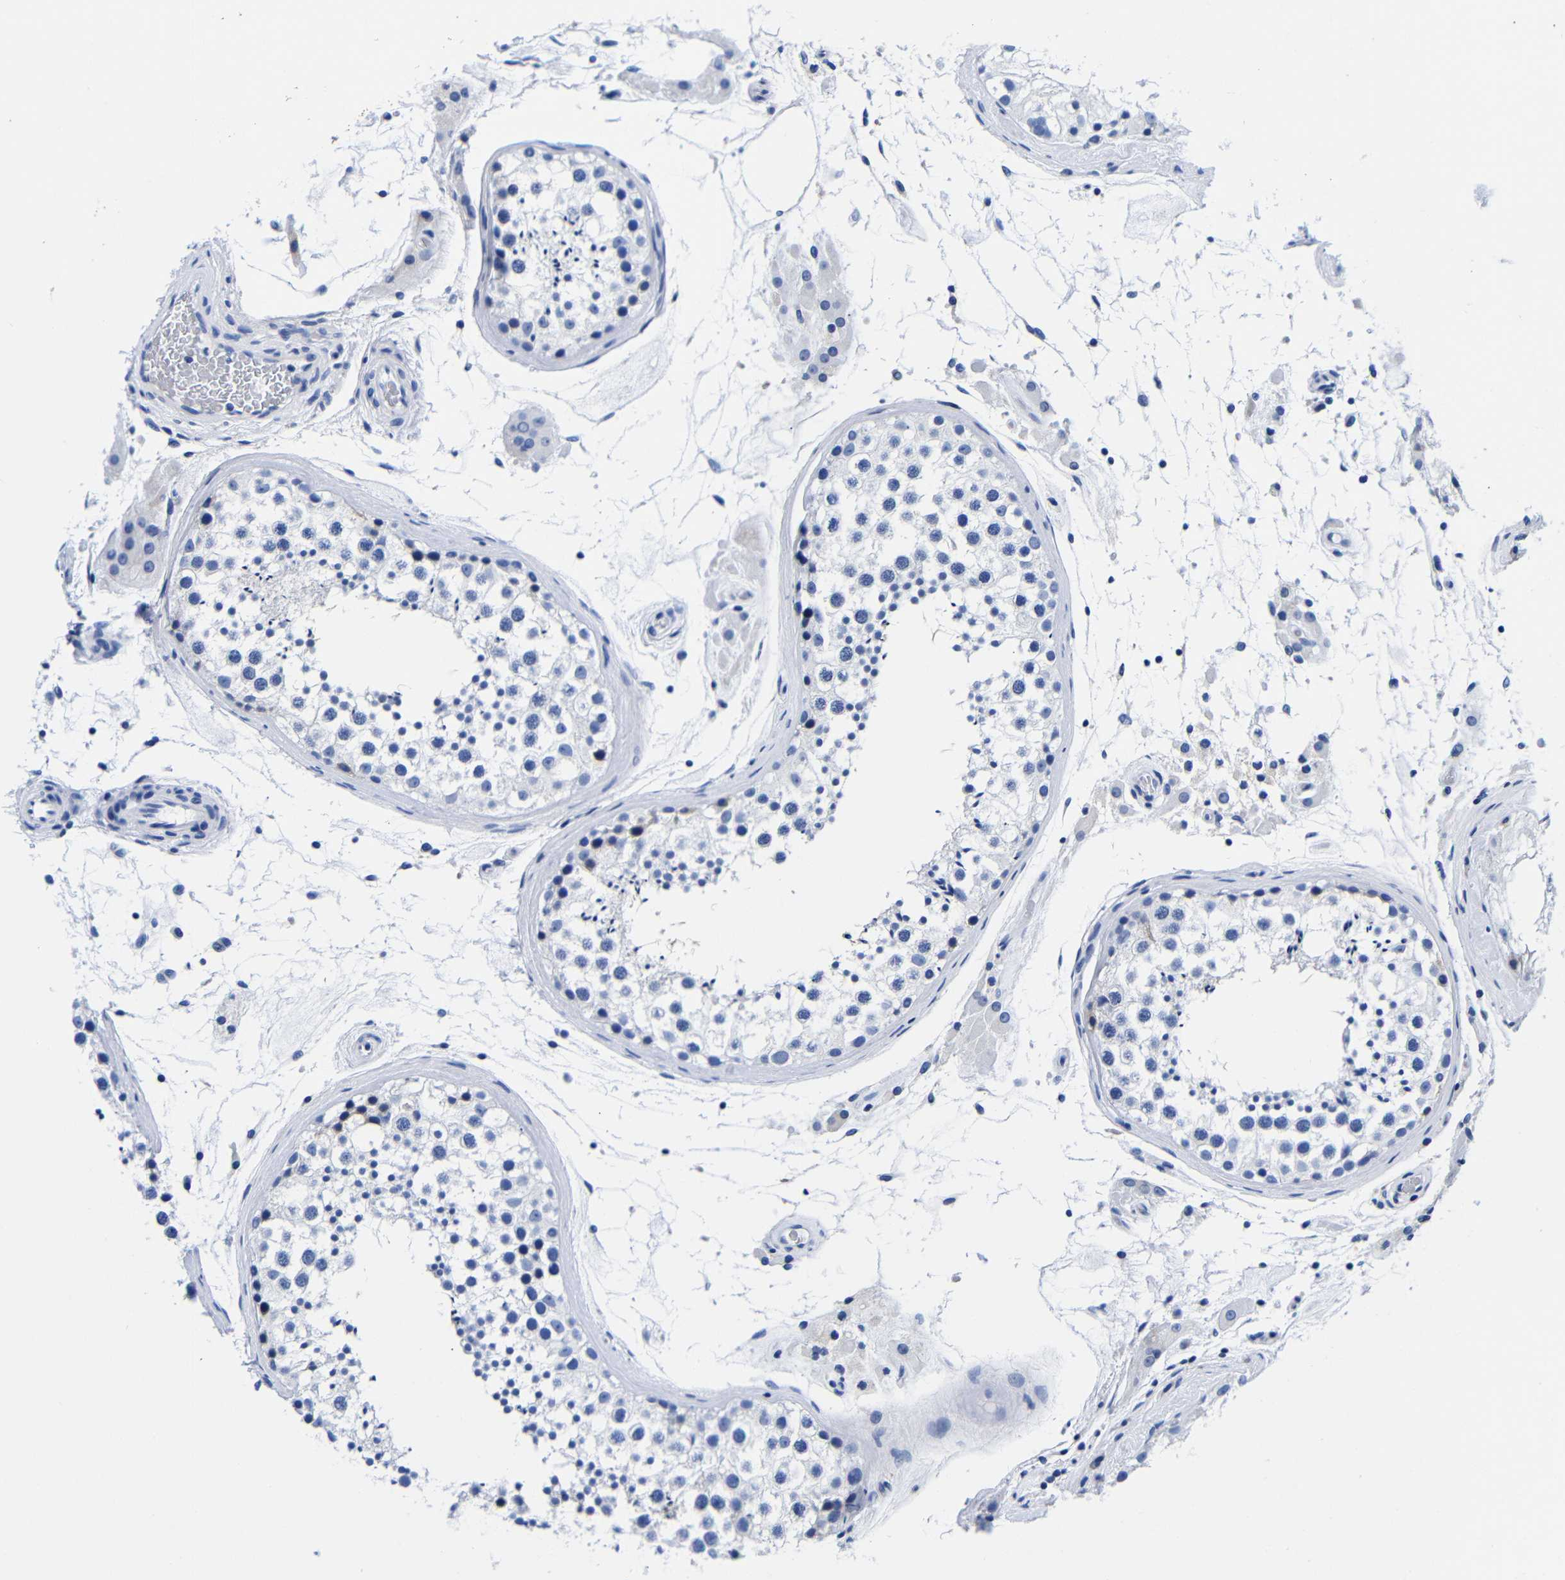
{"staining": {"intensity": "negative", "quantity": "none", "location": "none"}, "tissue": "testis", "cell_type": "Cells in seminiferous ducts", "image_type": "normal", "snomed": [{"axis": "morphology", "description": "Normal tissue, NOS"}, {"axis": "topography", "description": "Testis"}], "caption": "A high-resolution micrograph shows IHC staining of benign testis, which exhibits no significant staining in cells in seminiferous ducts.", "gene": "CLEC4G", "patient": {"sex": "male", "age": 46}}